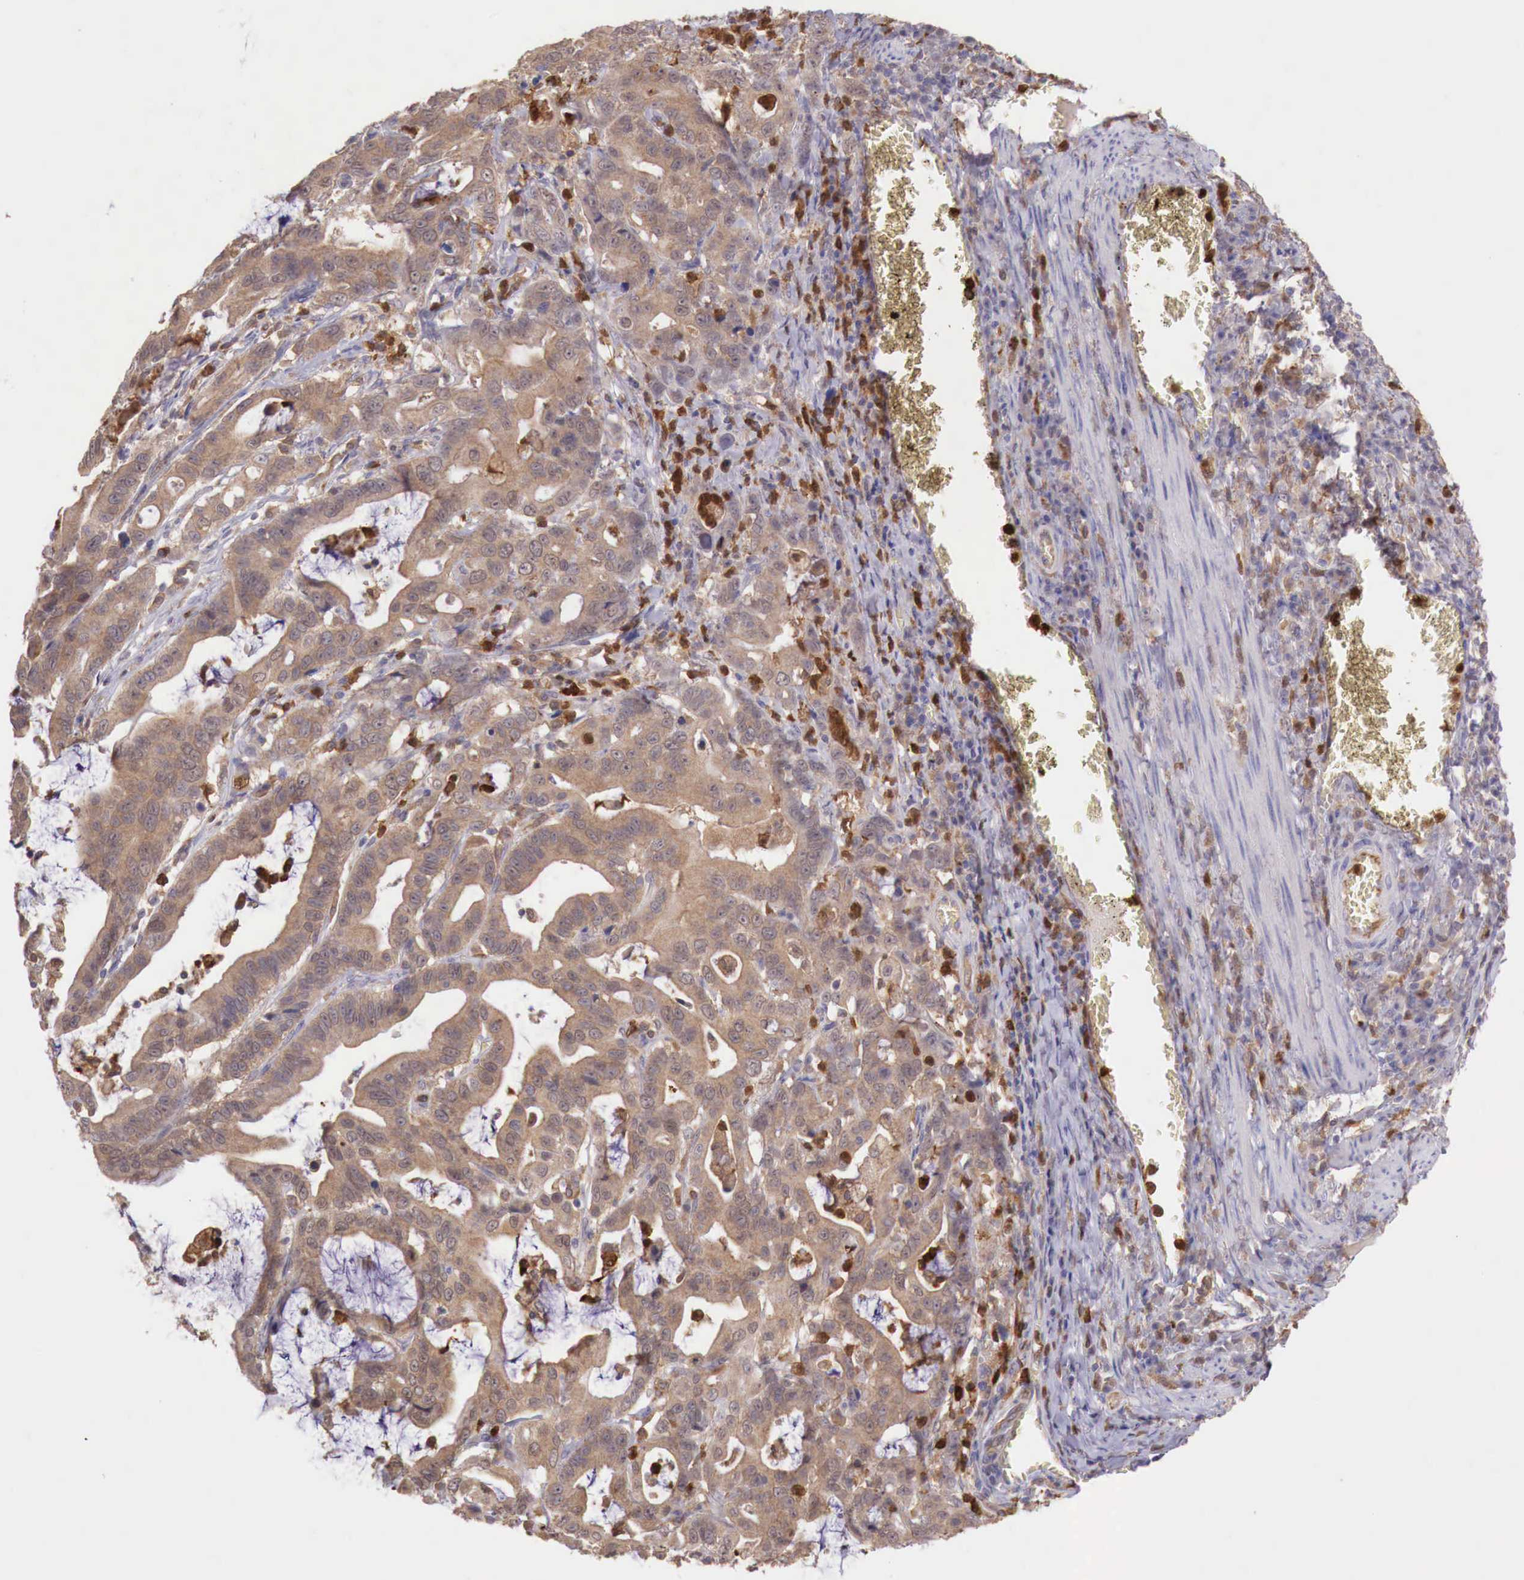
{"staining": {"intensity": "weak", "quantity": ">75%", "location": "cytoplasmic/membranous"}, "tissue": "stomach cancer", "cell_type": "Tumor cells", "image_type": "cancer", "snomed": [{"axis": "morphology", "description": "Adenocarcinoma, NOS"}, {"axis": "topography", "description": "Stomach, upper"}], "caption": "There is low levels of weak cytoplasmic/membranous positivity in tumor cells of stomach cancer, as demonstrated by immunohistochemical staining (brown color).", "gene": "GAB2", "patient": {"sex": "male", "age": 63}}